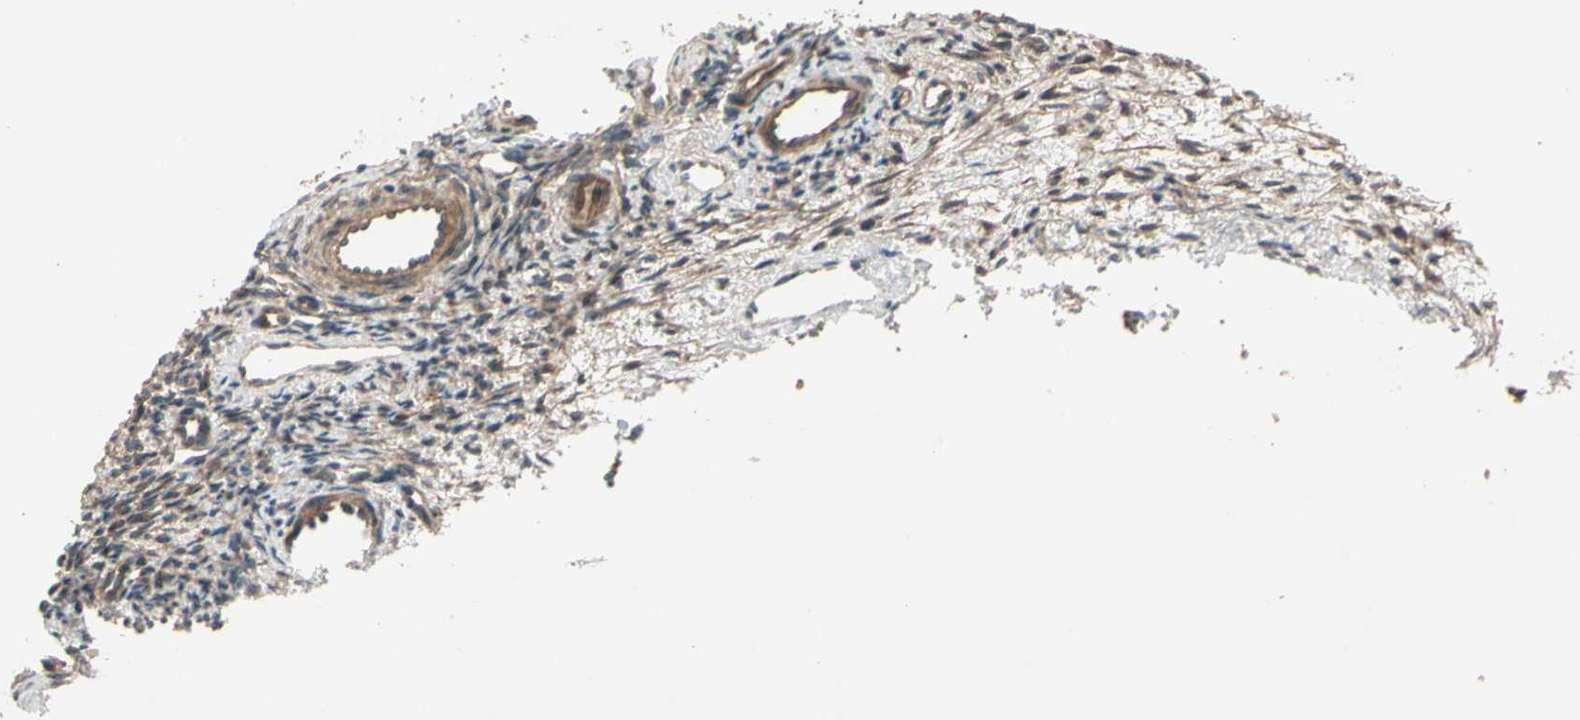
{"staining": {"intensity": "weak", "quantity": "25%-75%", "location": "cytoplasmic/membranous"}, "tissue": "ovary", "cell_type": "Ovarian stroma cells", "image_type": "normal", "snomed": [{"axis": "morphology", "description": "Normal tissue, NOS"}, {"axis": "topography", "description": "Ovary"}], "caption": "Brown immunohistochemical staining in normal human ovary shows weak cytoplasmic/membranous expression in about 25%-75% of ovarian stroma cells.", "gene": "ACVR1C", "patient": {"sex": "female", "age": 33}}